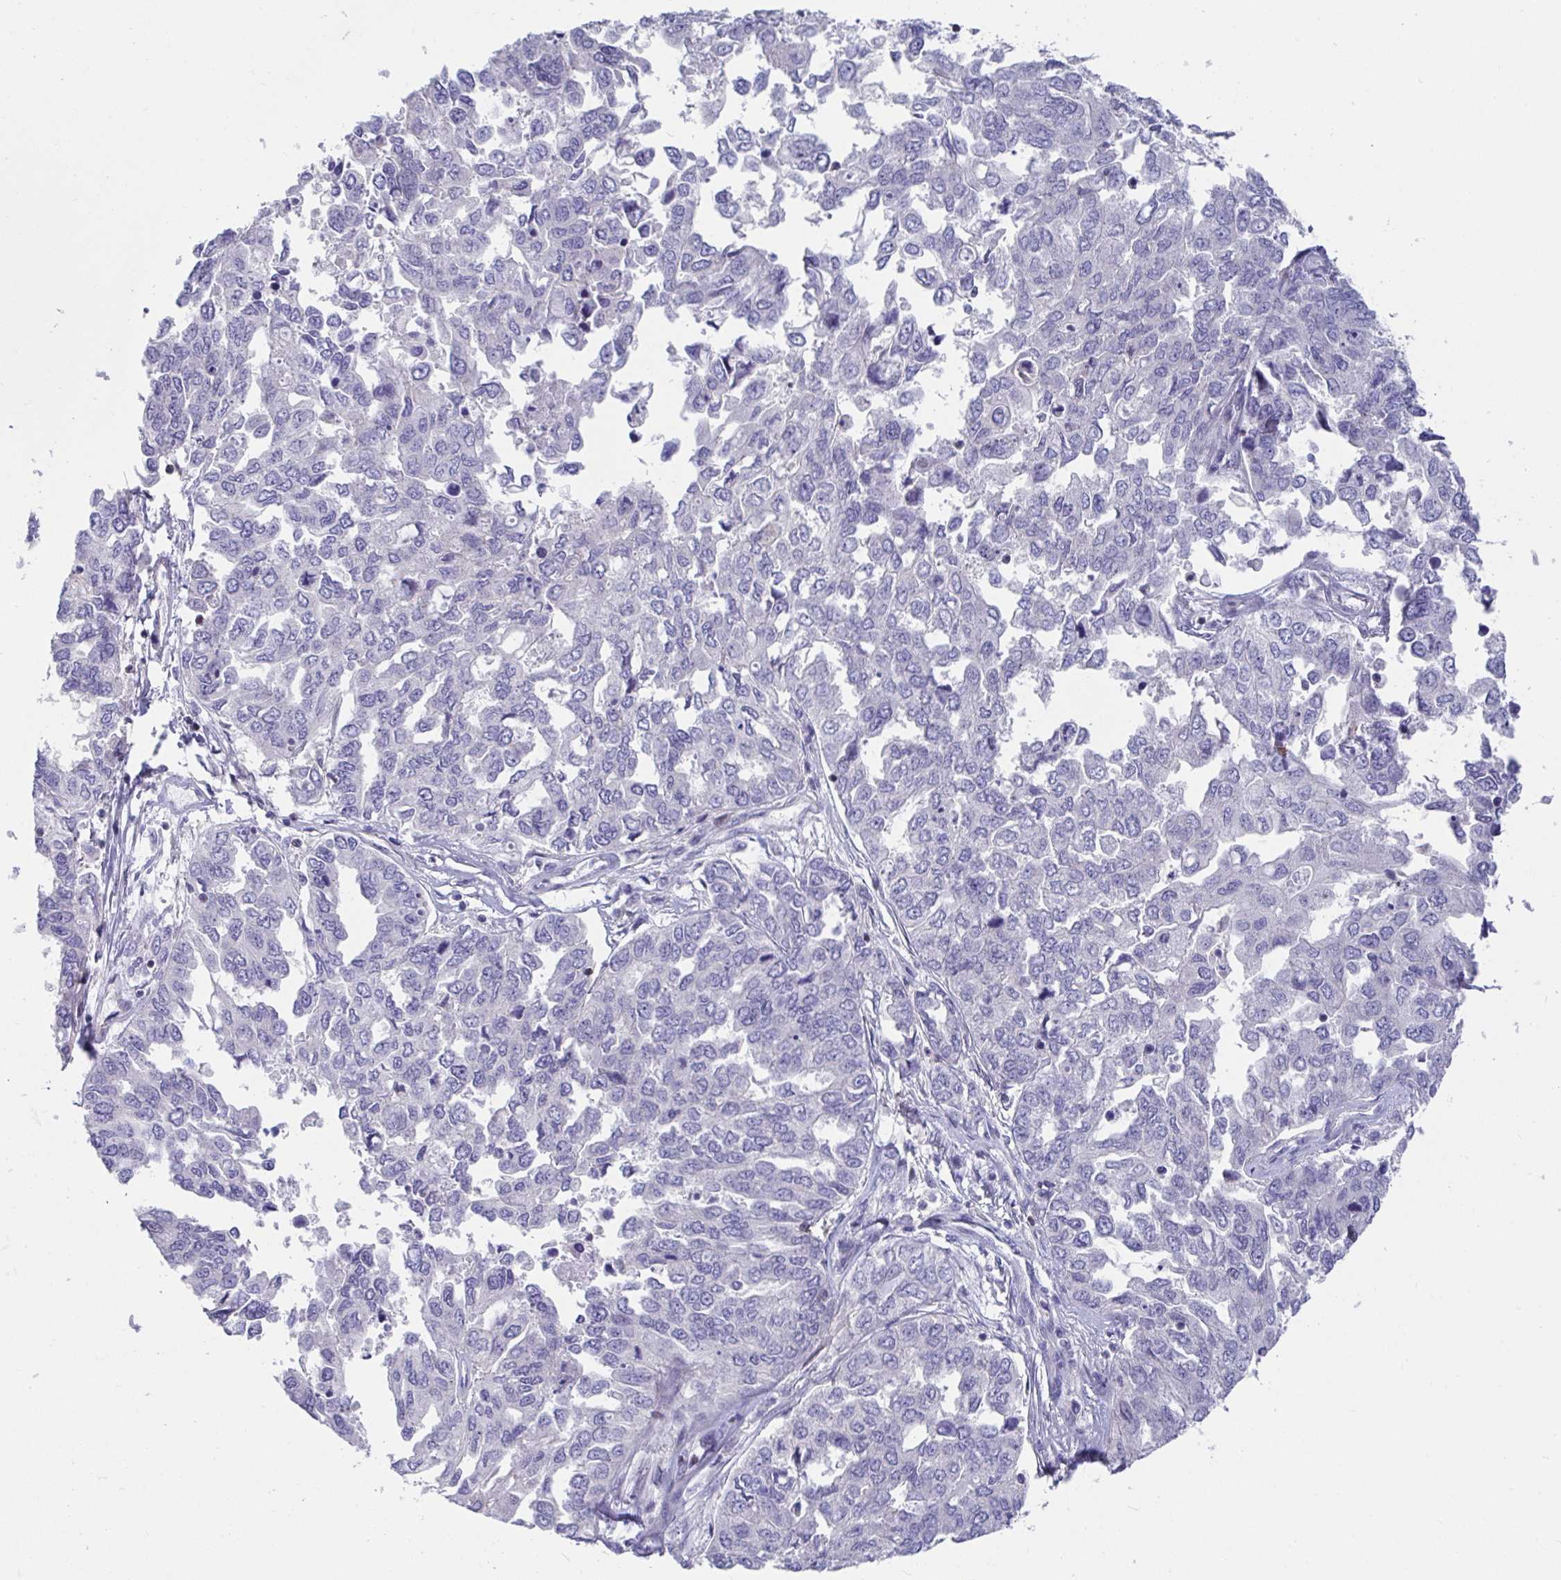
{"staining": {"intensity": "negative", "quantity": "none", "location": "none"}, "tissue": "ovarian cancer", "cell_type": "Tumor cells", "image_type": "cancer", "snomed": [{"axis": "morphology", "description": "Cystadenocarcinoma, serous, NOS"}, {"axis": "topography", "description": "Ovary"}], "caption": "The immunohistochemistry (IHC) photomicrograph has no significant expression in tumor cells of serous cystadenocarcinoma (ovarian) tissue.", "gene": "WDR72", "patient": {"sex": "female", "age": 53}}